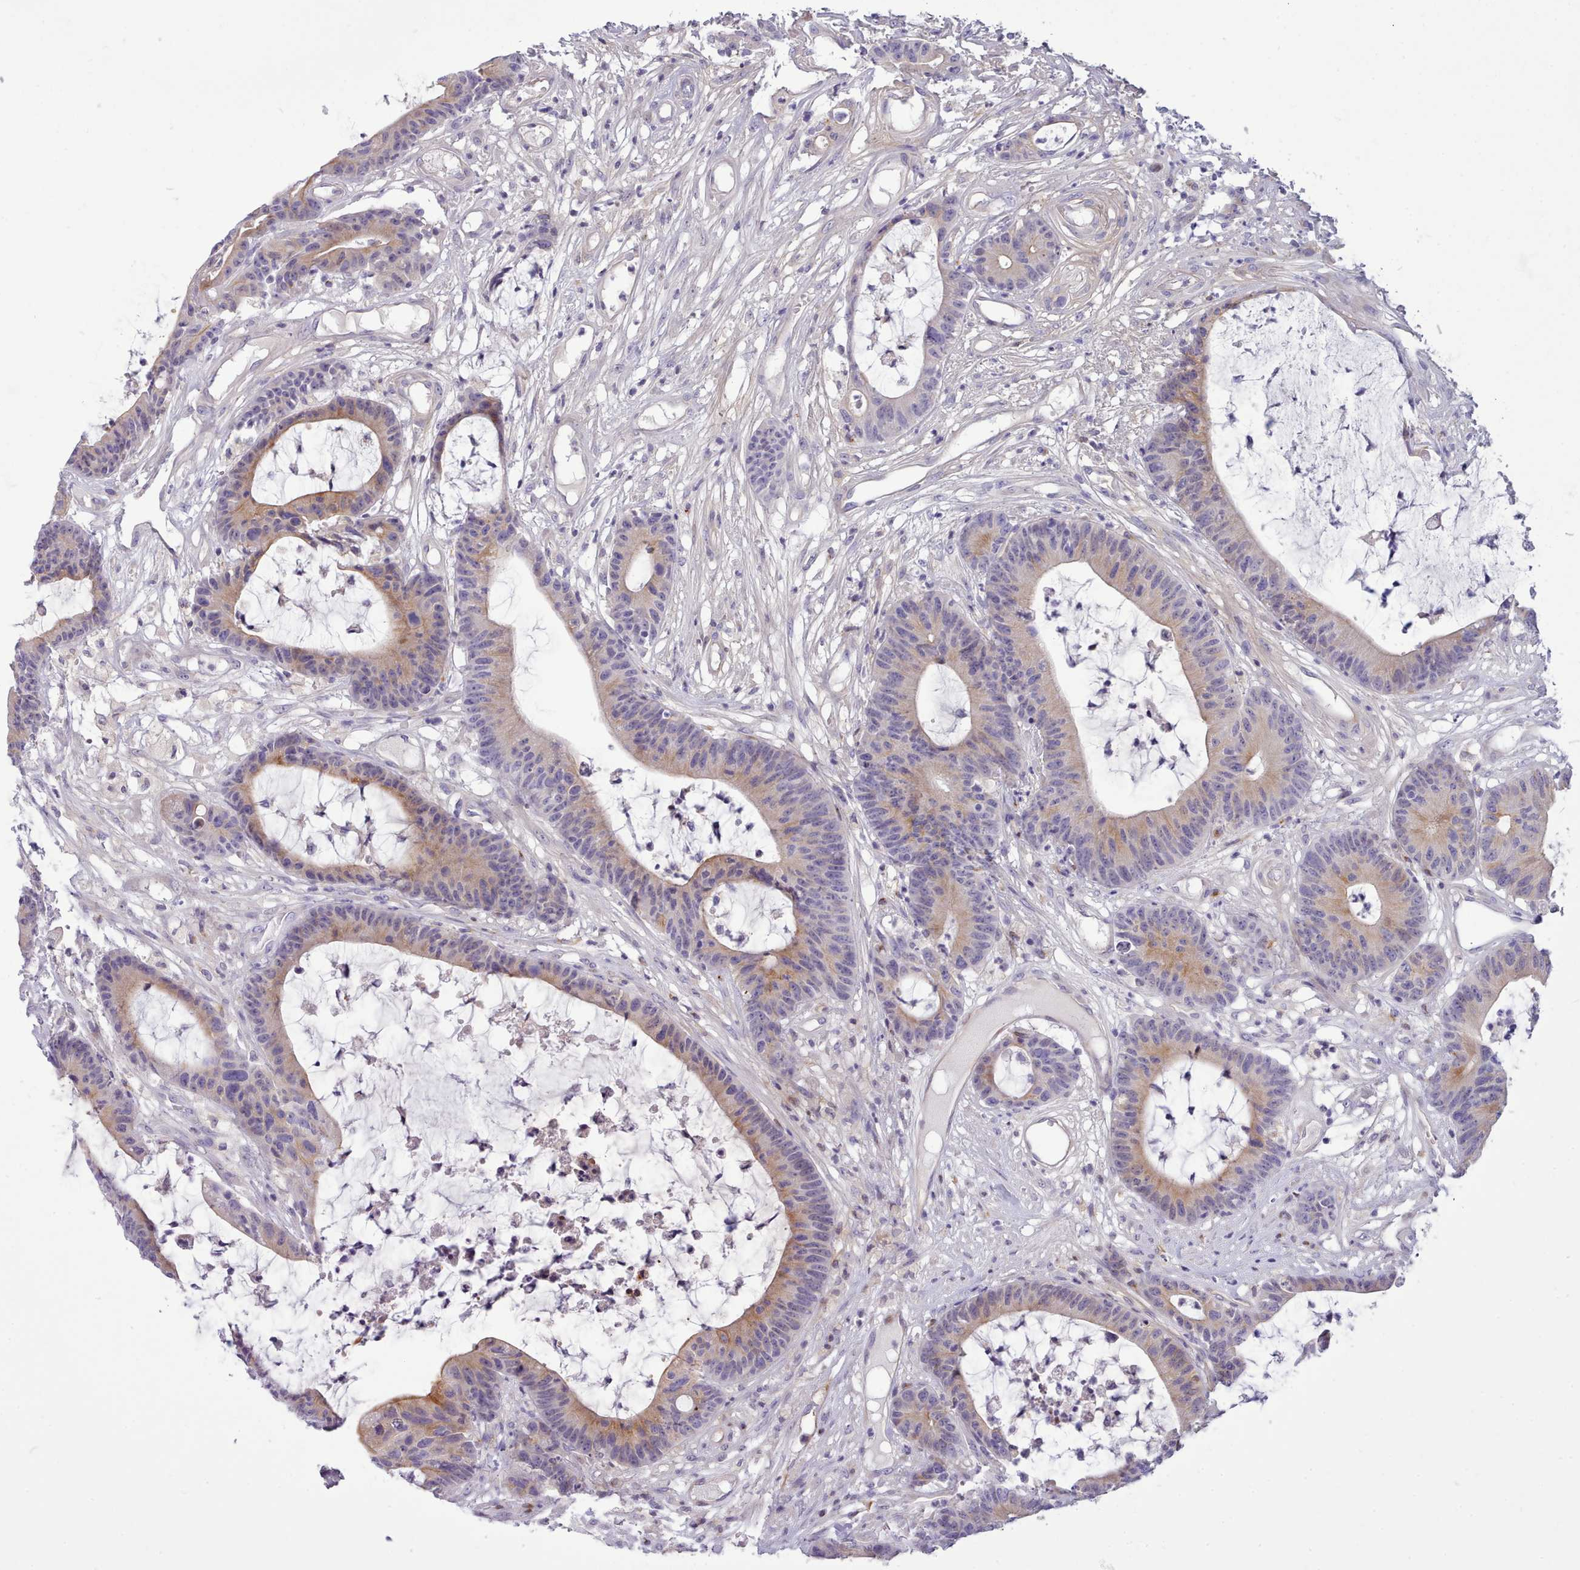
{"staining": {"intensity": "moderate", "quantity": "25%-75%", "location": "cytoplasmic/membranous"}, "tissue": "colorectal cancer", "cell_type": "Tumor cells", "image_type": "cancer", "snomed": [{"axis": "morphology", "description": "Adenocarcinoma, NOS"}, {"axis": "topography", "description": "Colon"}], "caption": "Tumor cells display medium levels of moderate cytoplasmic/membranous positivity in approximately 25%-75% of cells in human colorectal cancer (adenocarcinoma). (IHC, brightfield microscopy, high magnification).", "gene": "CYP2A13", "patient": {"sex": "female", "age": 84}}